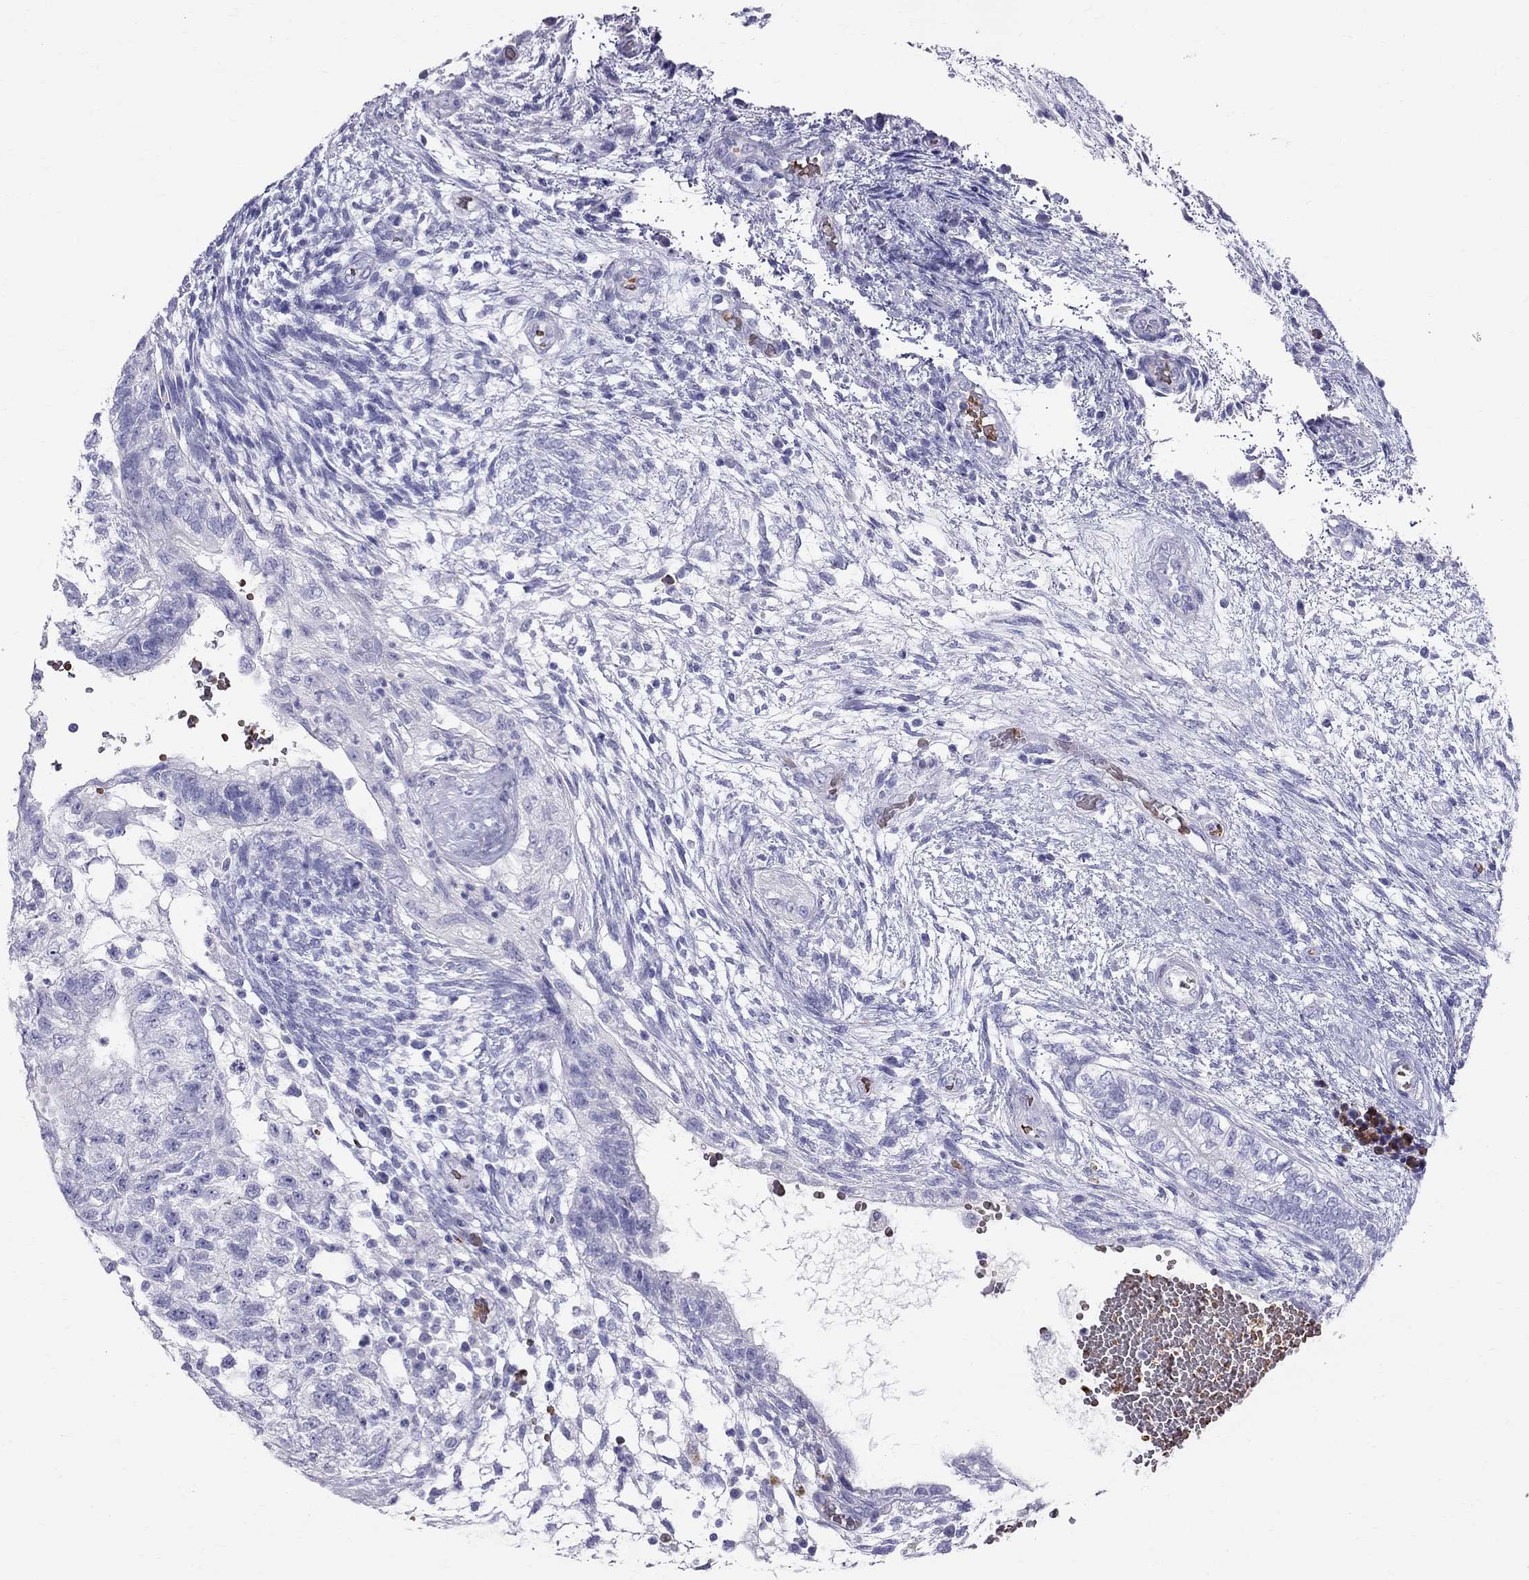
{"staining": {"intensity": "negative", "quantity": "none", "location": "none"}, "tissue": "testis cancer", "cell_type": "Tumor cells", "image_type": "cancer", "snomed": [{"axis": "morphology", "description": "Normal tissue, NOS"}, {"axis": "morphology", "description": "Carcinoma, Embryonal, NOS"}, {"axis": "topography", "description": "Testis"}, {"axis": "topography", "description": "Epididymis"}], "caption": "Tumor cells are negative for brown protein staining in testis embryonal carcinoma. Brightfield microscopy of IHC stained with DAB (3,3'-diaminobenzidine) (brown) and hematoxylin (blue), captured at high magnification.", "gene": "DNAAF6", "patient": {"sex": "male", "age": 32}}